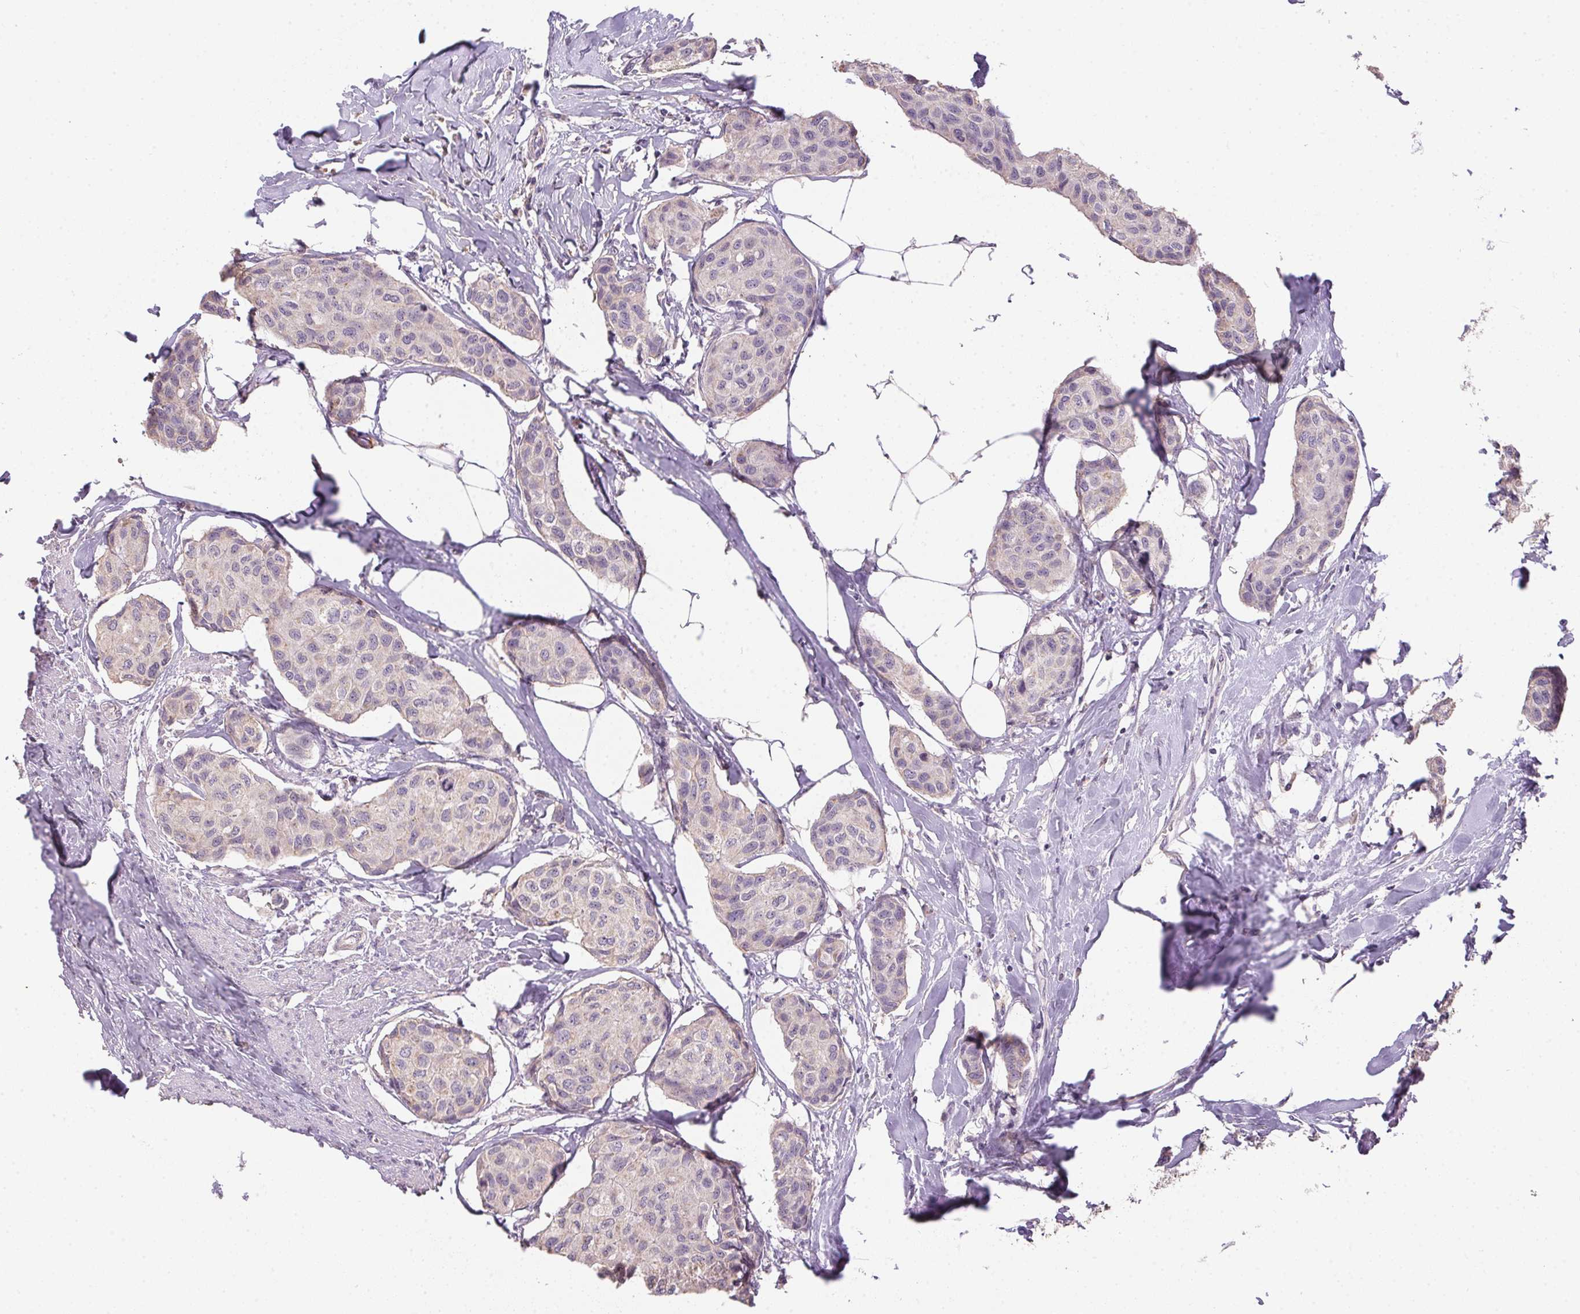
{"staining": {"intensity": "negative", "quantity": "none", "location": "none"}, "tissue": "breast cancer", "cell_type": "Tumor cells", "image_type": "cancer", "snomed": [{"axis": "morphology", "description": "Duct carcinoma"}, {"axis": "topography", "description": "Breast"}], "caption": "Protein analysis of breast cancer (intraductal carcinoma) reveals no significant expression in tumor cells.", "gene": "SPACA9", "patient": {"sex": "female", "age": 80}}